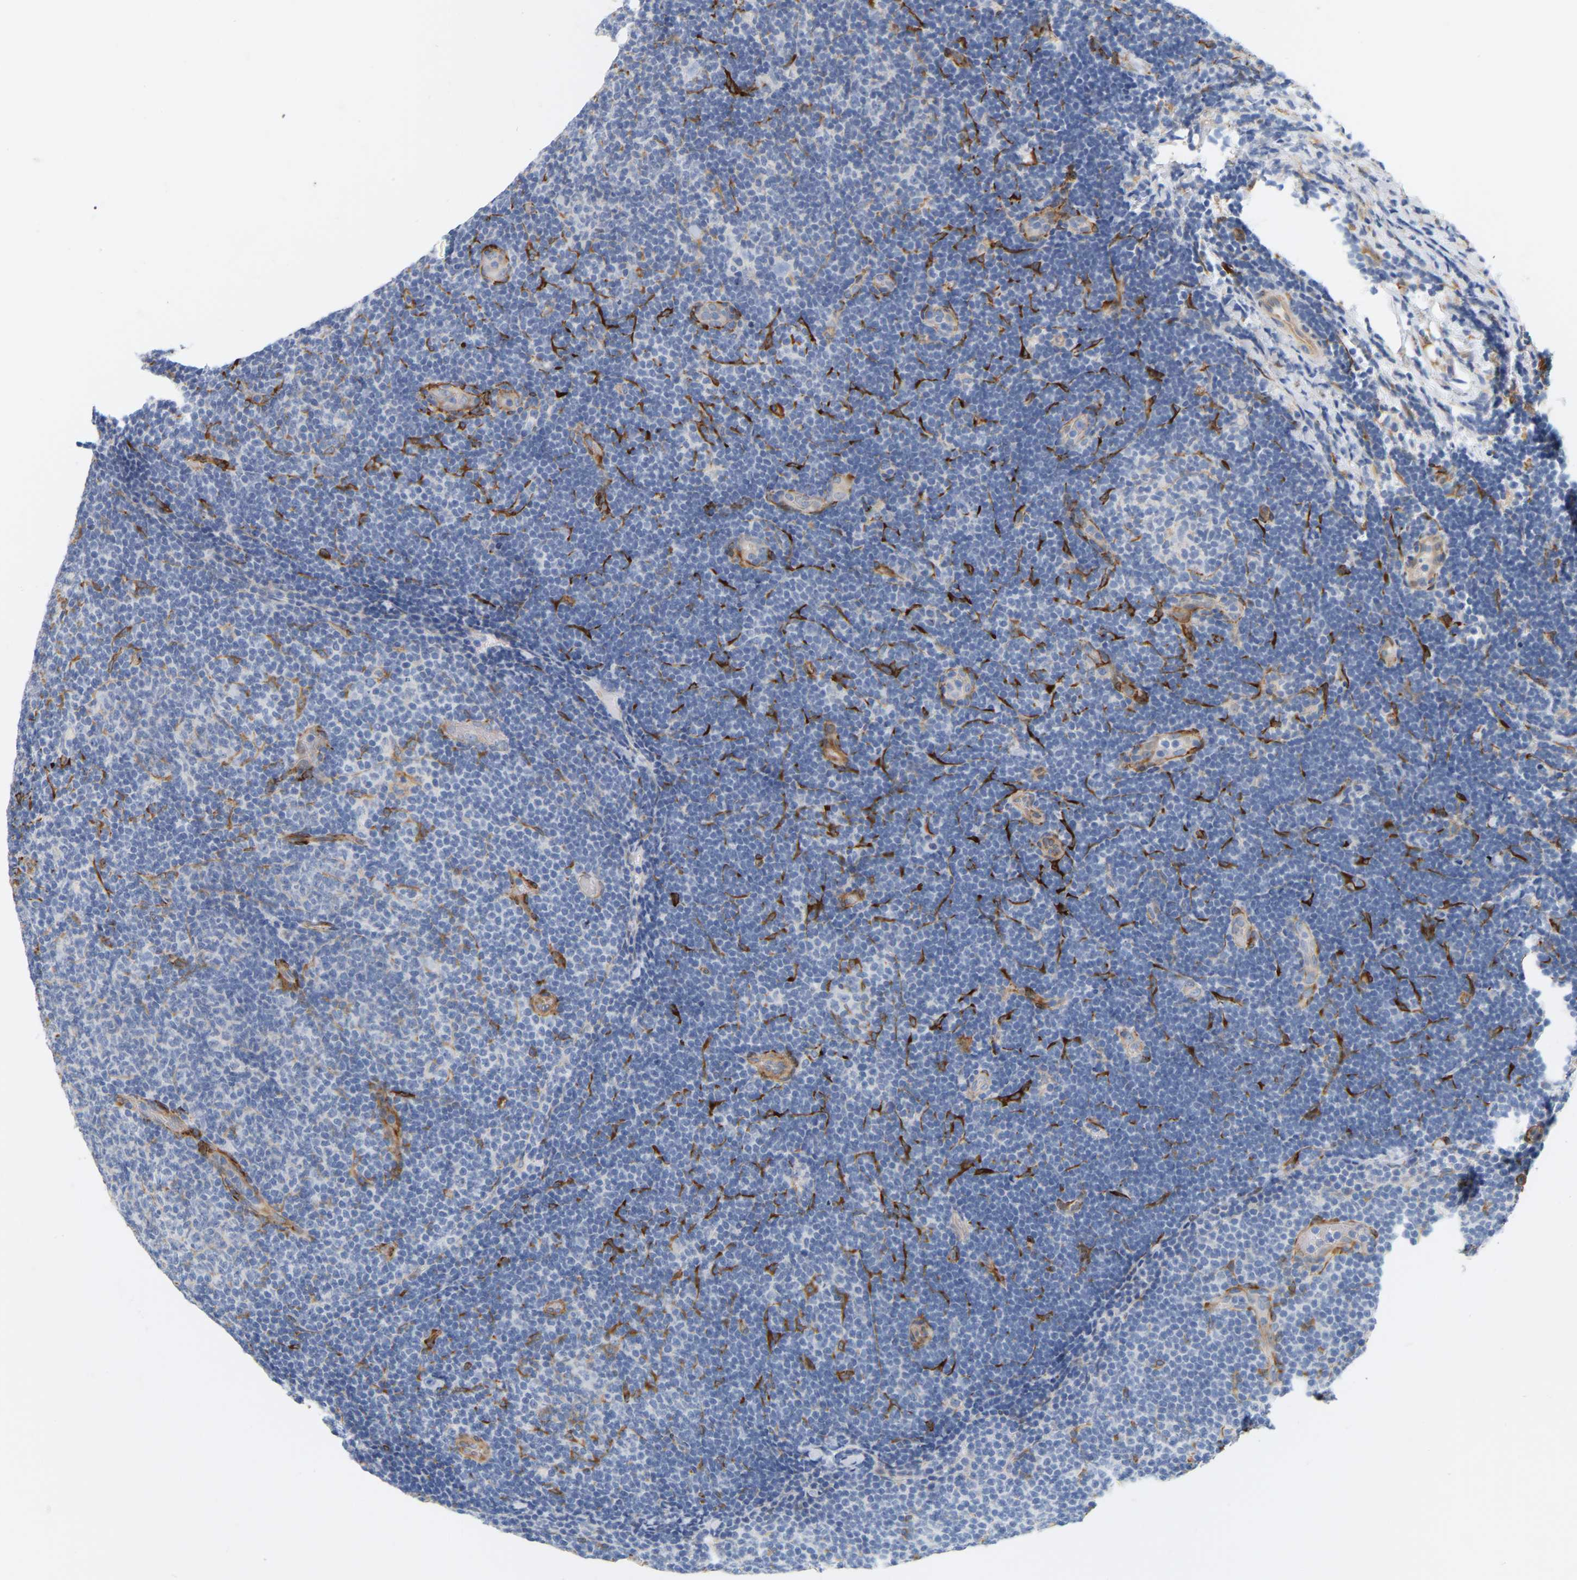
{"staining": {"intensity": "negative", "quantity": "none", "location": "none"}, "tissue": "lymphoma", "cell_type": "Tumor cells", "image_type": "cancer", "snomed": [{"axis": "morphology", "description": "Malignant lymphoma, non-Hodgkin's type, Low grade"}, {"axis": "topography", "description": "Lymph node"}], "caption": "IHC micrograph of human lymphoma stained for a protein (brown), which displays no positivity in tumor cells. The staining was performed using DAB (3,3'-diaminobenzidine) to visualize the protein expression in brown, while the nuclei were stained in blue with hematoxylin (Magnification: 20x).", "gene": "RAPH1", "patient": {"sex": "male", "age": 83}}